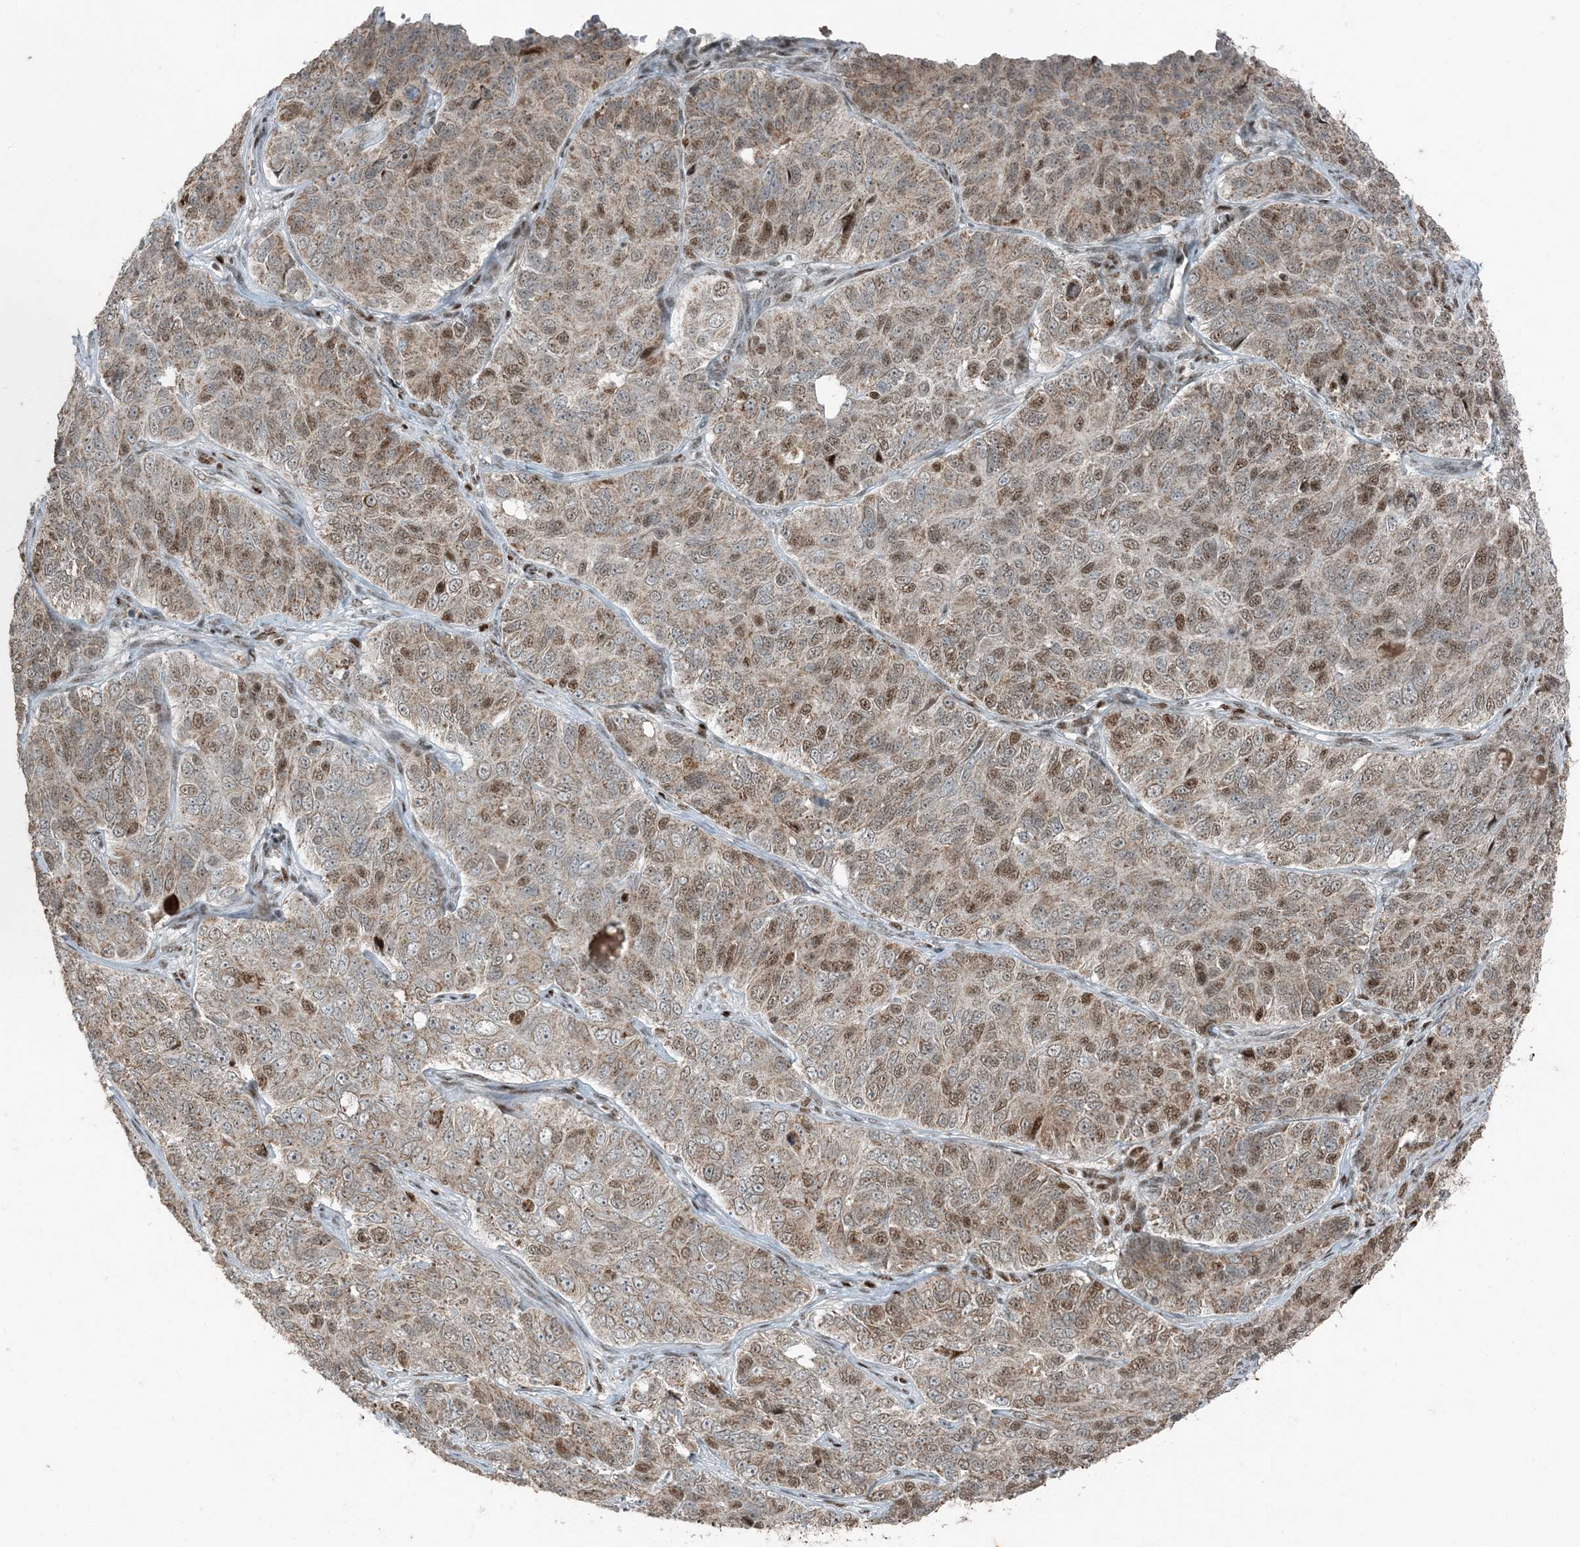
{"staining": {"intensity": "moderate", "quantity": "25%-75%", "location": "cytoplasmic/membranous,nuclear"}, "tissue": "ovarian cancer", "cell_type": "Tumor cells", "image_type": "cancer", "snomed": [{"axis": "morphology", "description": "Carcinoma, endometroid"}, {"axis": "topography", "description": "Ovary"}], "caption": "DAB (3,3'-diaminobenzidine) immunohistochemical staining of endometroid carcinoma (ovarian) shows moderate cytoplasmic/membranous and nuclear protein positivity in approximately 25%-75% of tumor cells. (IHC, brightfield microscopy, high magnification).", "gene": "TADA2B", "patient": {"sex": "female", "age": 51}}